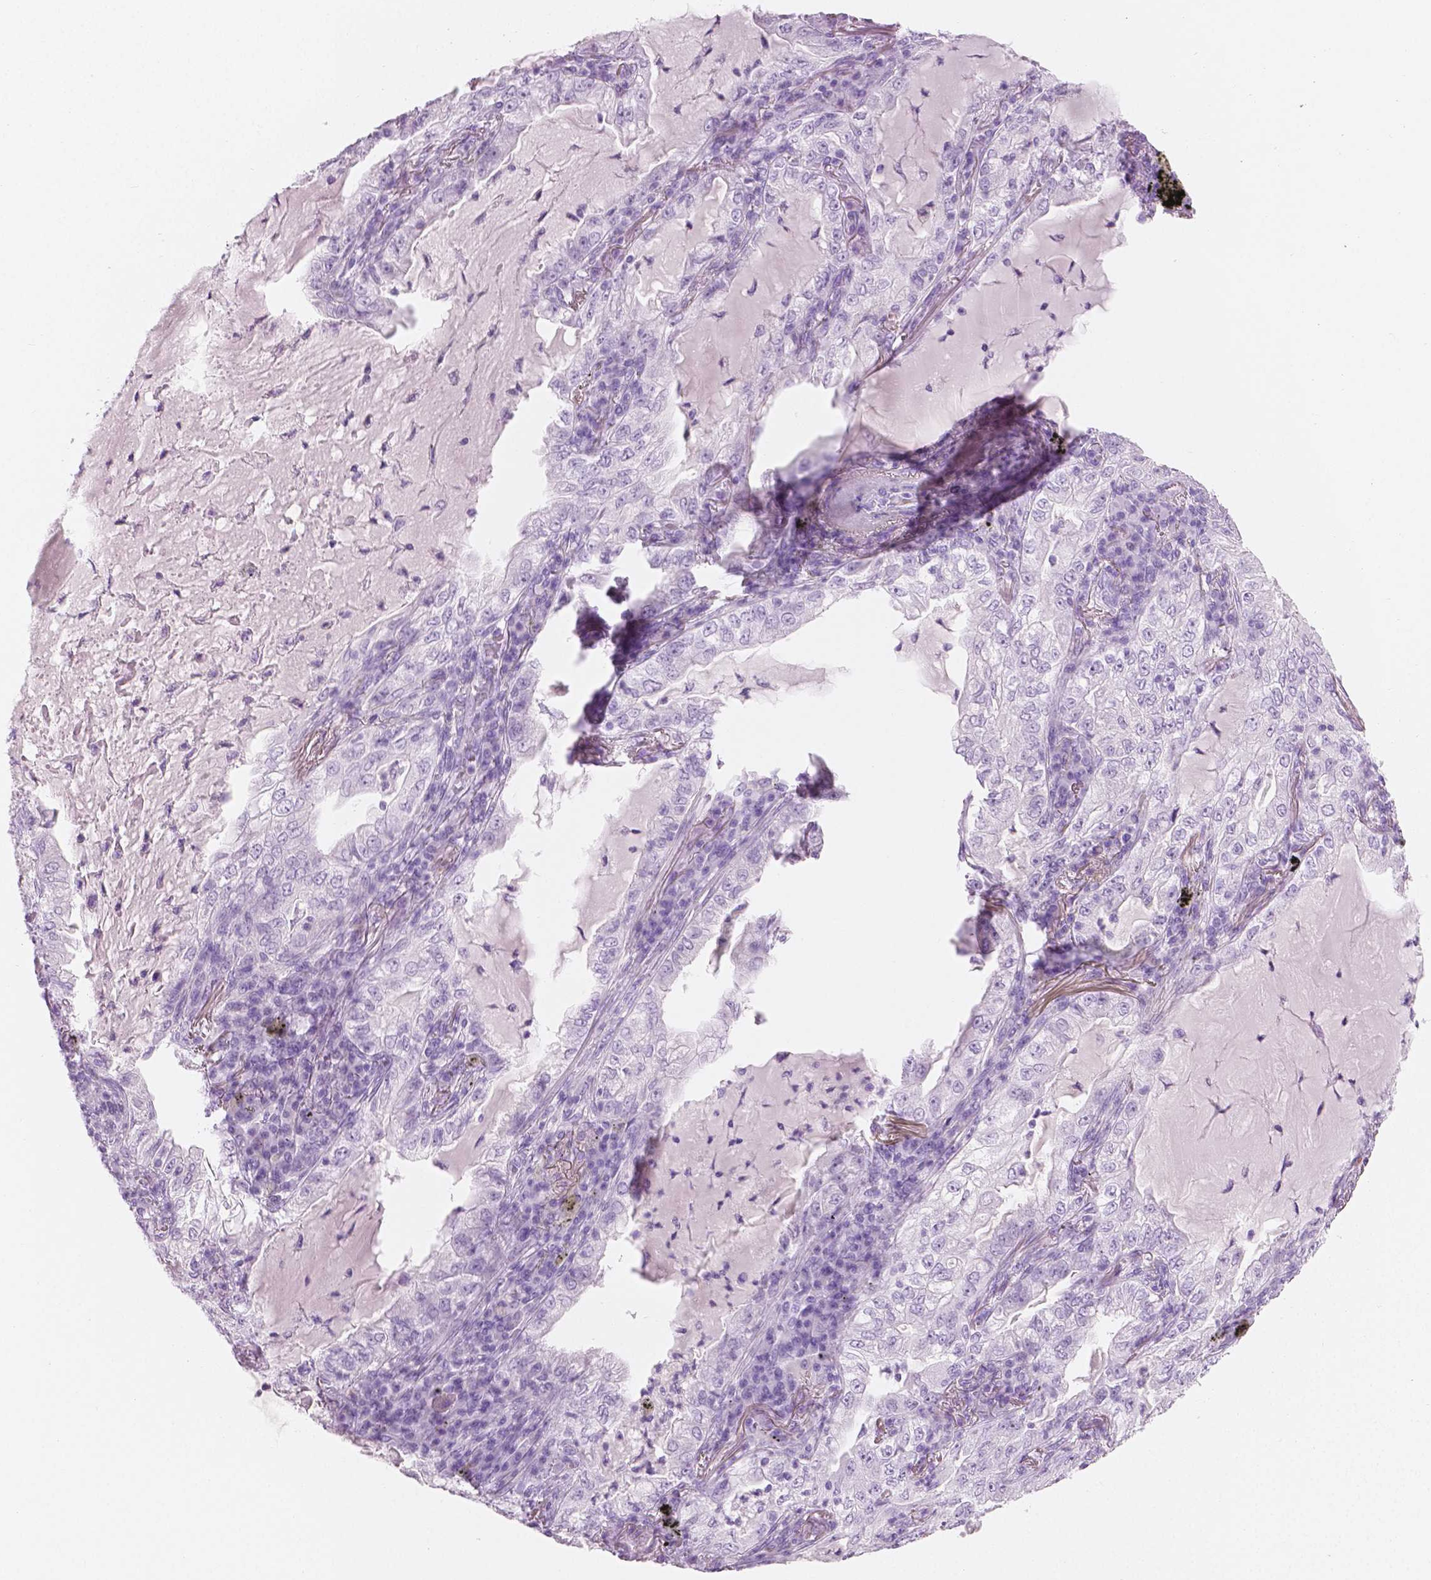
{"staining": {"intensity": "negative", "quantity": "none", "location": "none"}, "tissue": "lung cancer", "cell_type": "Tumor cells", "image_type": "cancer", "snomed": [{"axis": "morphology", "description": "Adenocarcinoma, NOS"}, {"axis": "topography", "description": "Lung"}], "caption": "Tumor cells are negative for brown protein staining in adenocarcinoma (lung).", "gene": "PLIN4", "patient": {"sex": "female", "age": 73}}